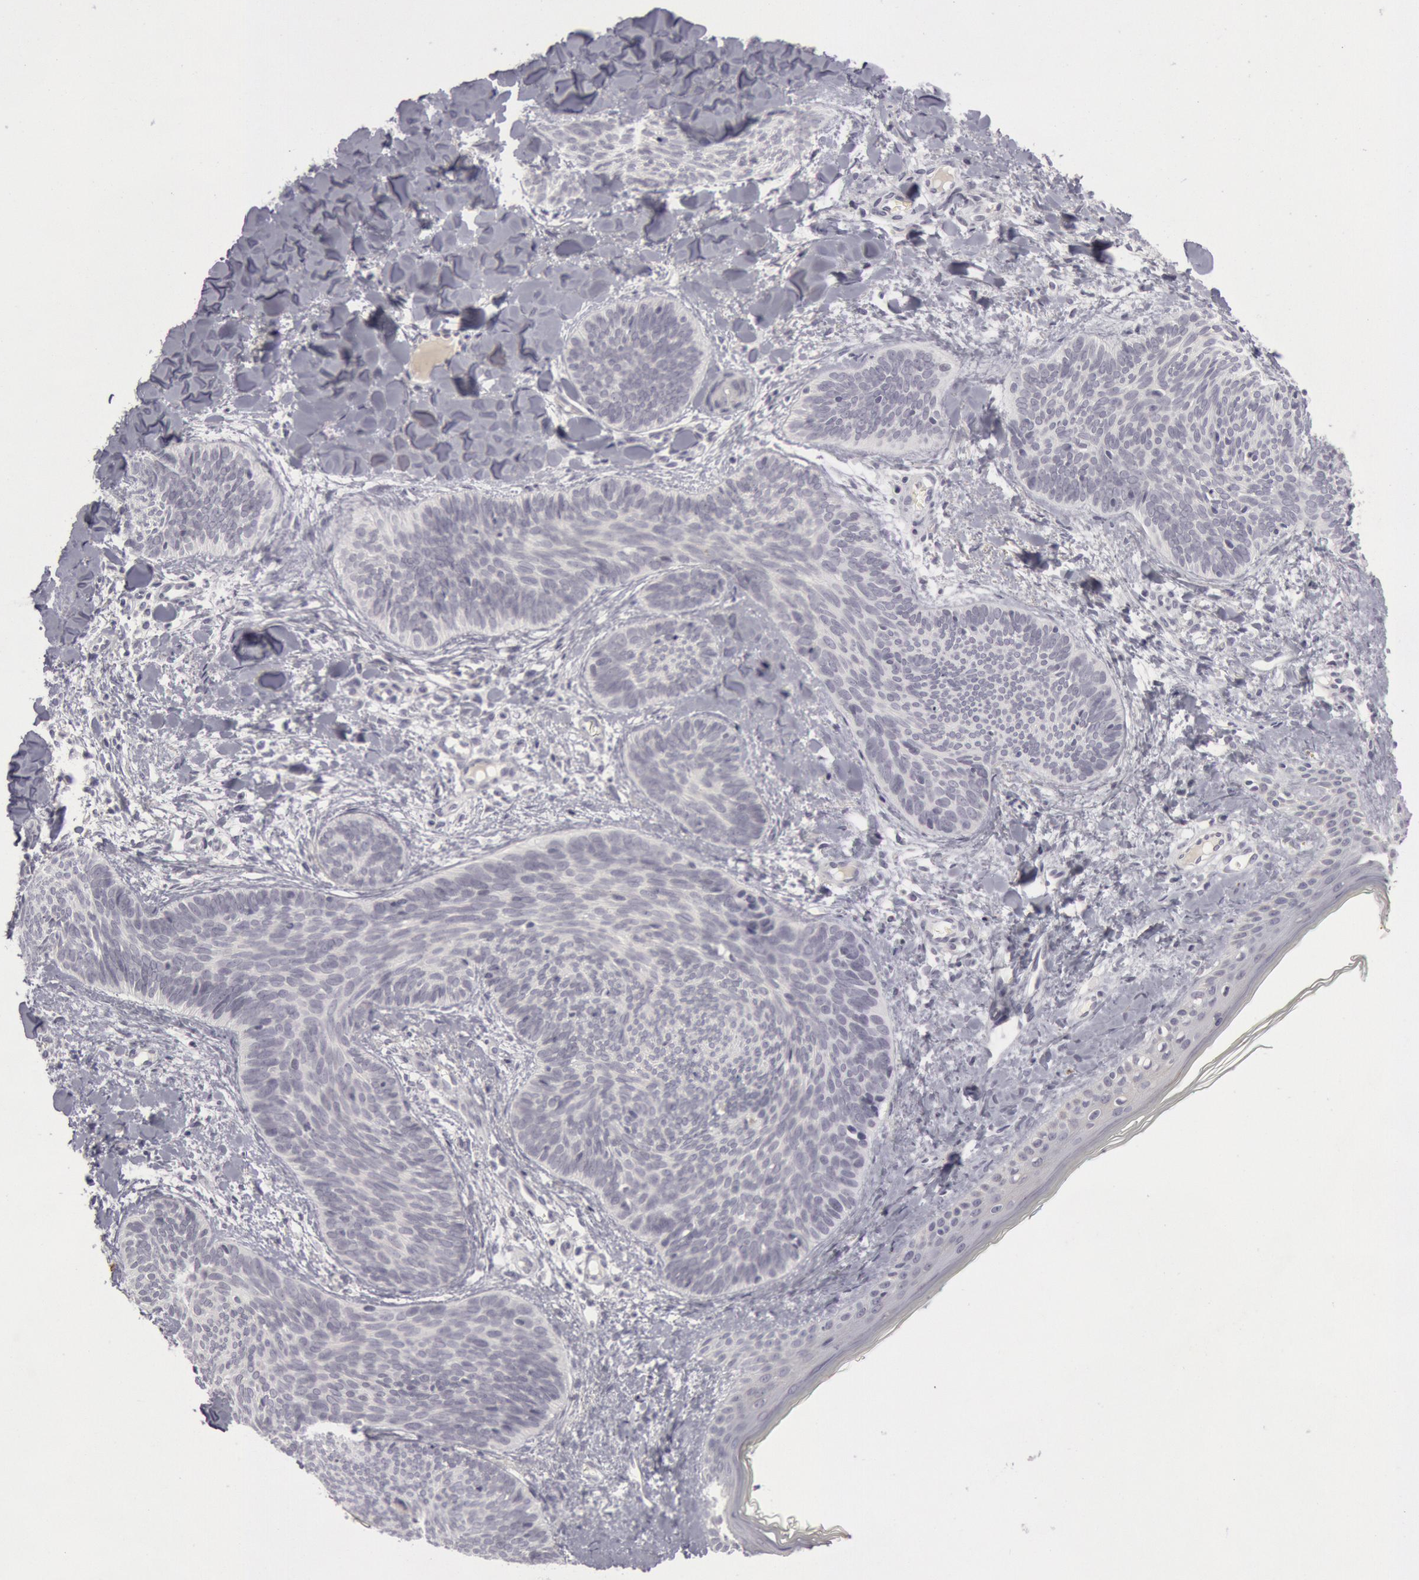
{"staining": {"intensity": "negative", "quantity": "none", "location": "none"}, "tissue": "skin cancer", "cell_type": "Tumor cells", "image_type": "cancer", "snomed": [{"axis": "morphology", "description": "Basal cell carcinoma"}, {"axis": "topography", "description": "Skin"}], "caption": "IHC image of skin basal cell carcinoma stained for a protein (brown), which demonstrates no expression in tumor cells.", "gene": "KRT16", "patient": {"sex": "female", "age": 81}}